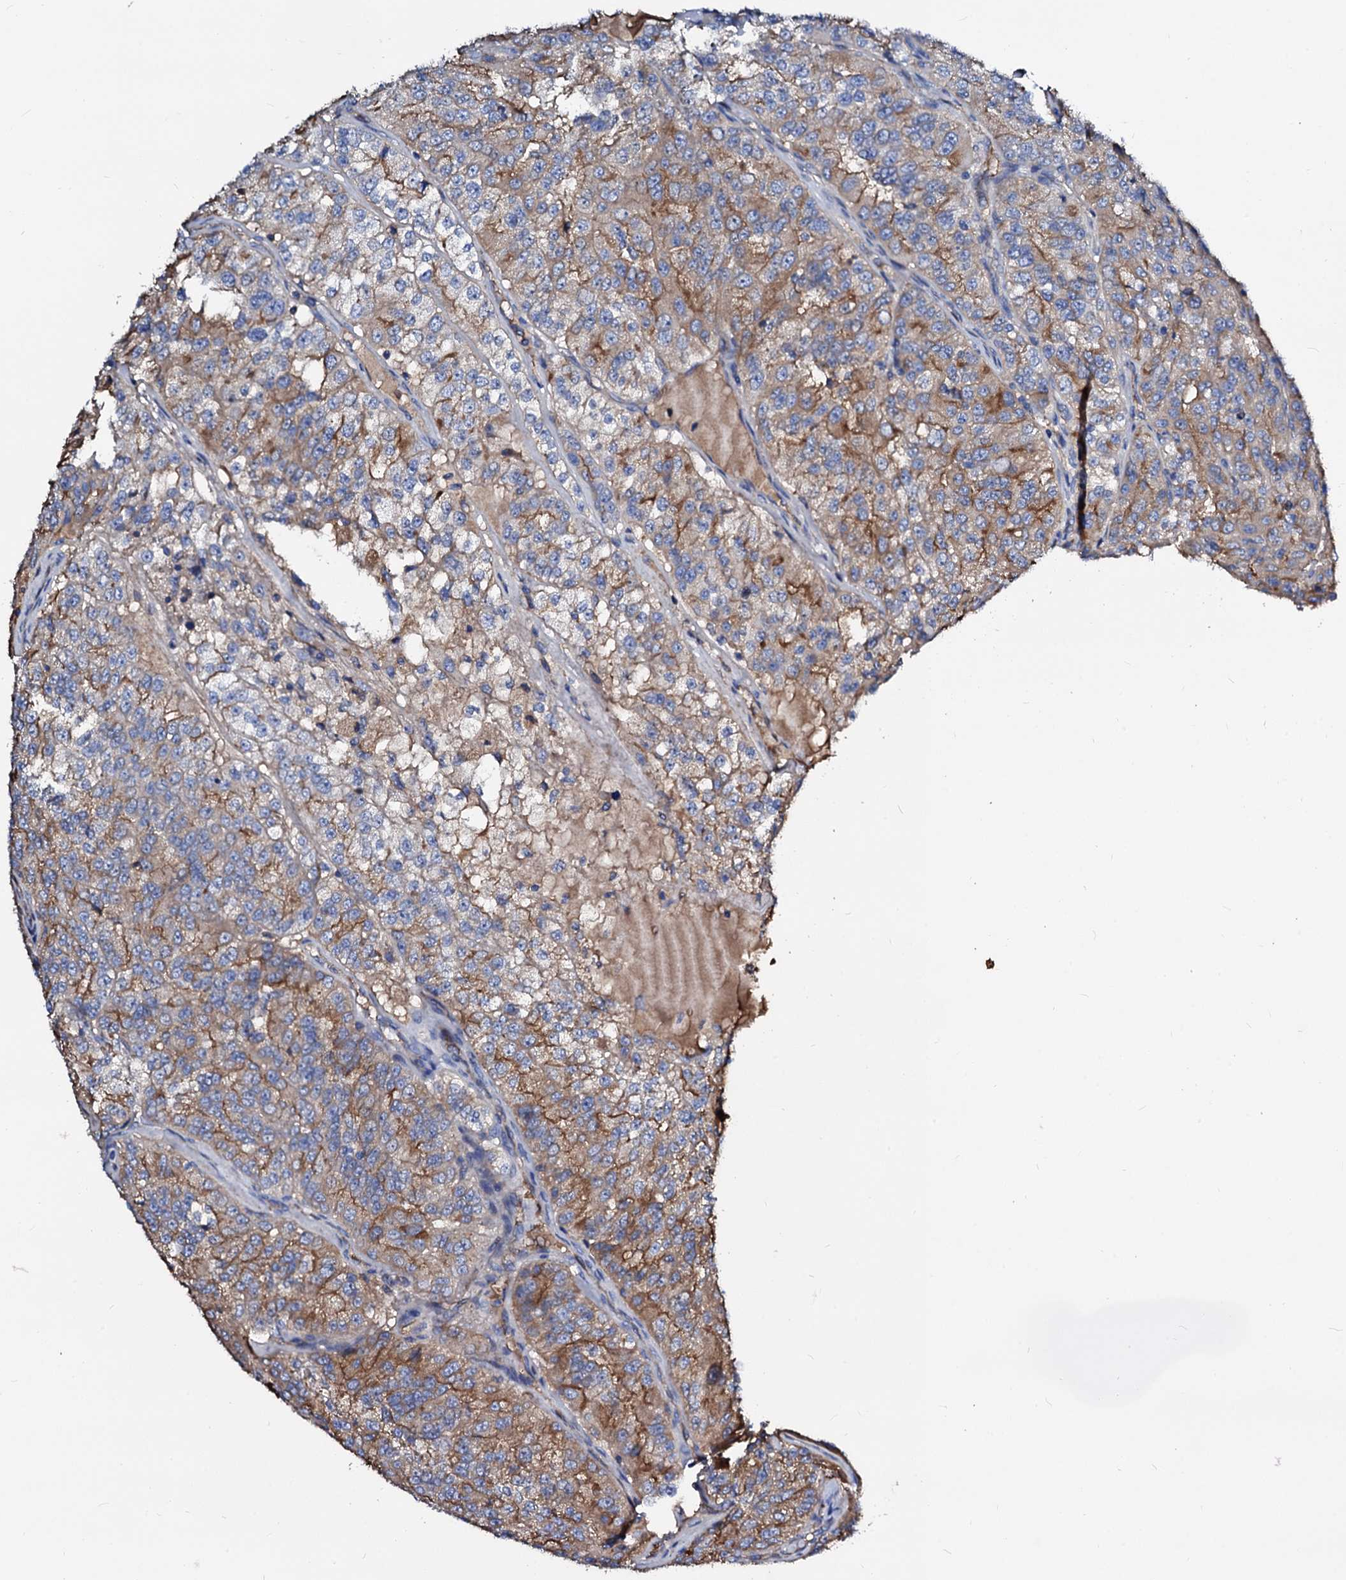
{"staining": {"intensity": "moderate", "quantity": "25%-75%", "location": "cytoplasmic/membranous"}, "tissue": "renal cancer", "cell_type": "Tumor cells", "image_type": "cancer", "snomed": [{"axis": "morphology", "description": "Adenocarcinoma, NOS"}, {"axis": "topography", "description": "Kidney"}], "caption": "Immunohistochemical staining of adenocarcinoma (renal) shows moderate cytoplasmic/membranous protein positivity in approximately 25%-75% of tumor cells.", "gene": "CSKMT", "patient": {"sex": "female", "age": 63}}